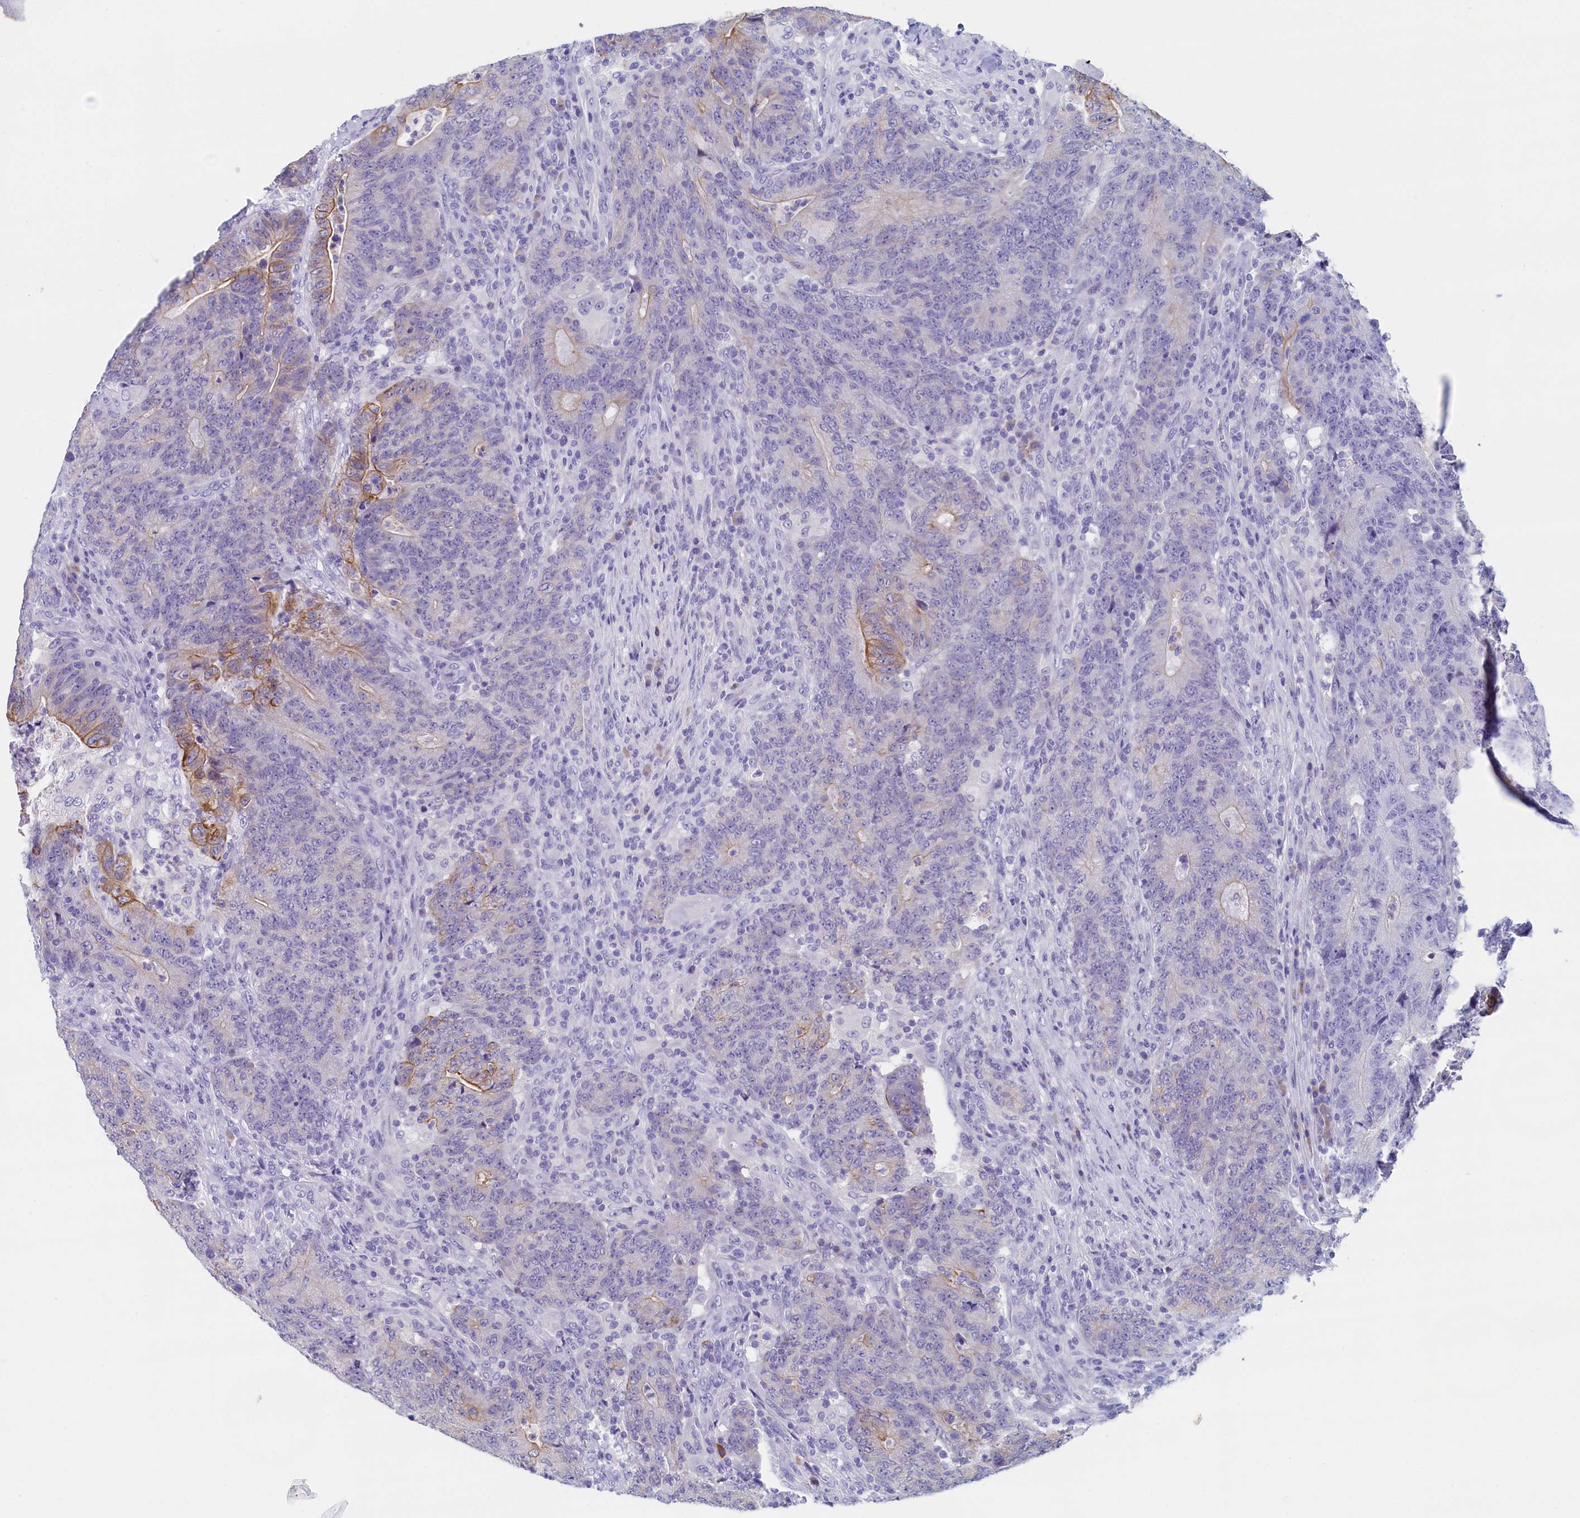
{"staining": {"intensity": "moderate", "quantity": "<25%", "location": "cytoplasmic/membranous"}, "tissue": "colorectal cancer", "cell_type": "Tumor cells", "image_type": "cancer", "snomed": [{"axis": "morphology", "description": "Adenocarcinoma, NOS"}, {"axis": "topography", "description": "Colon"}], "caption": "Protein staining shows moderate cytoplasmic/membranous staining in about <25% of tumor cells in adenocarcinoma (colorectal).", "gene": "GUCA1C", "patient": {"sex": "female", "age": 75}}